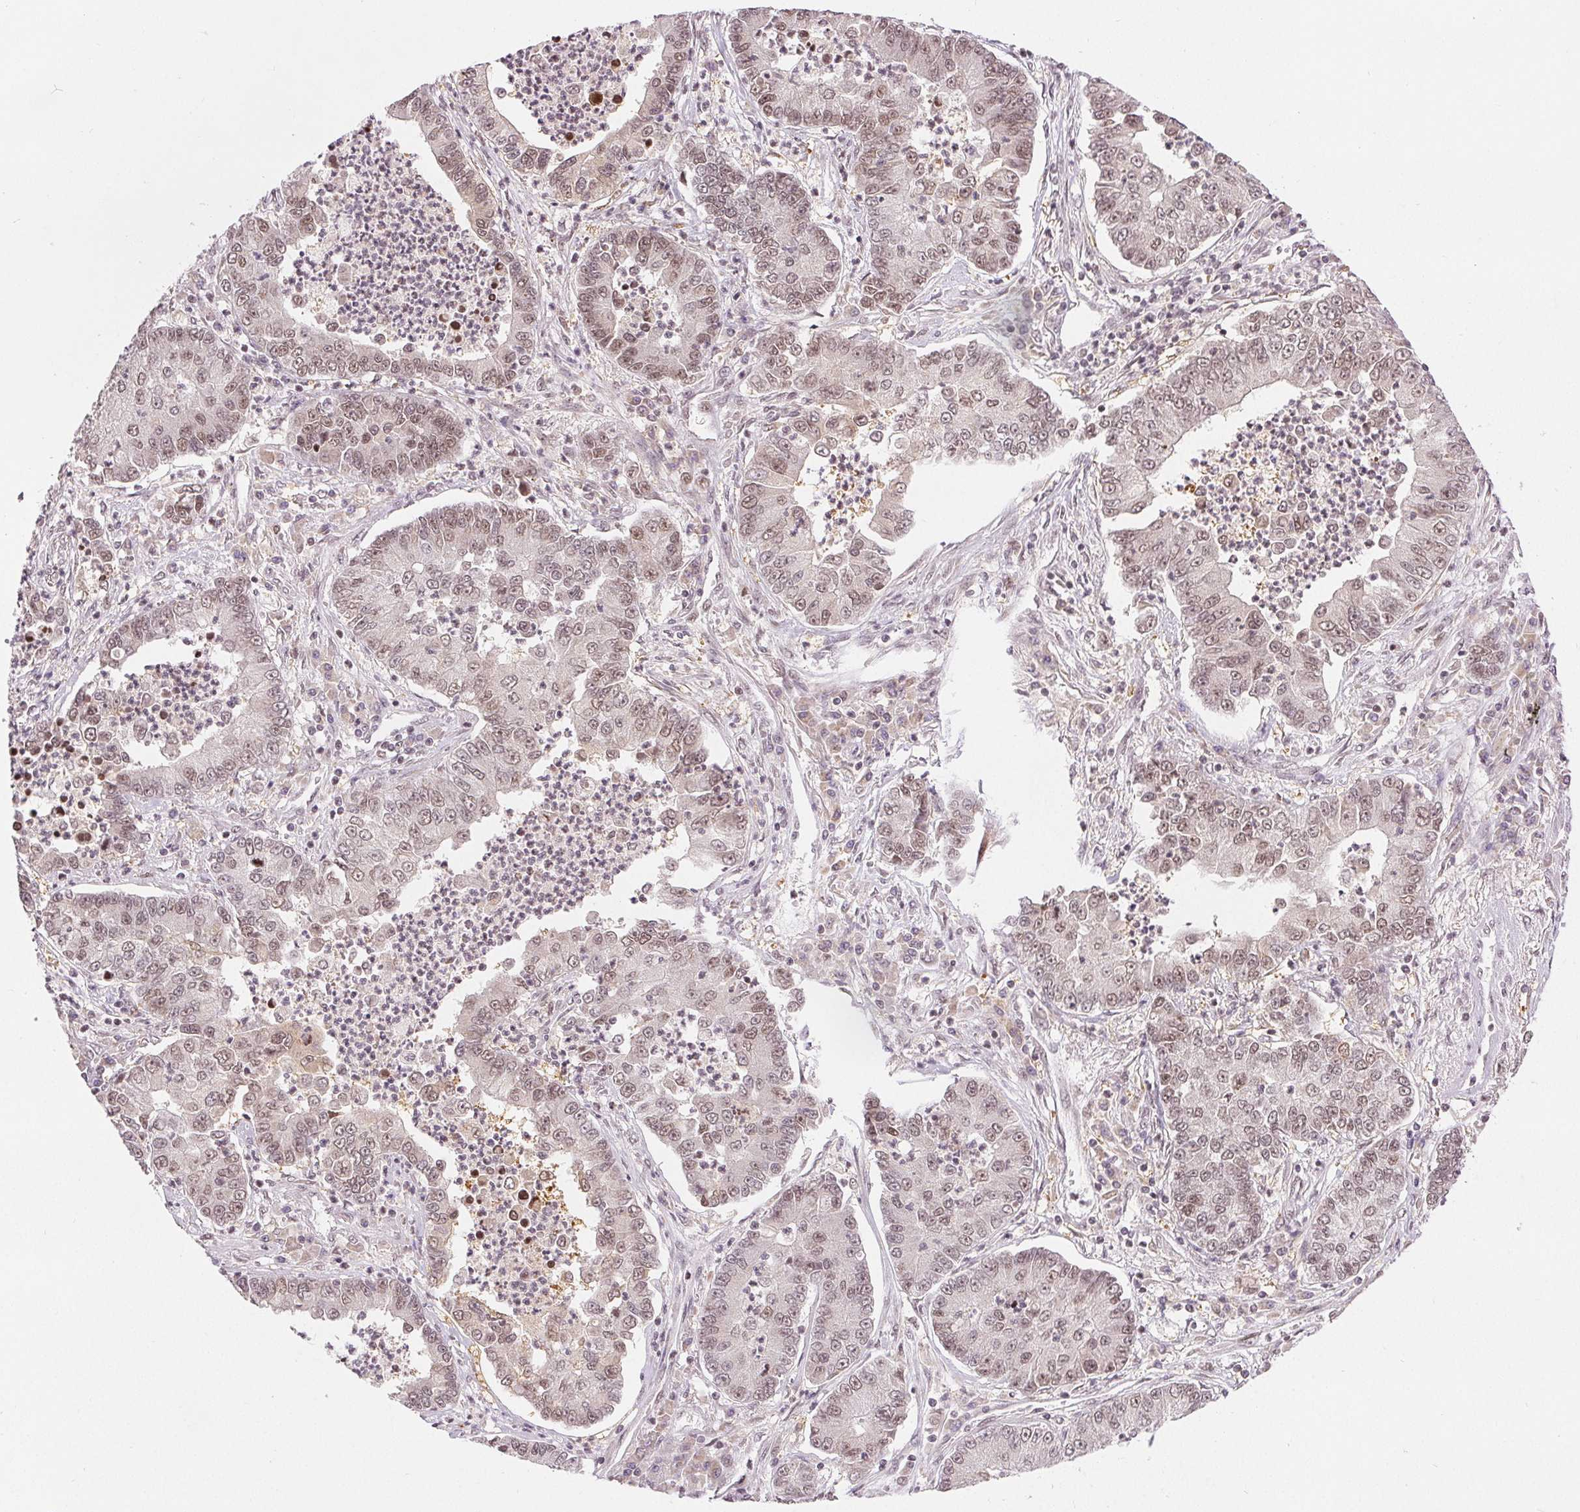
{"staining": {"intensity": "weak", "quantity": "25%-75%", "location": "nuclear"}, "tissue": "lung cancer", "cell_type": "Tumor cells", "image_type": "cancer", "snomed": [{"axis": "morphology", "description": "Adenocarcinoma, NOS"}, {"axis": "topography", "description": "Lung"}], "caption": "Brown immunohistochemical staining in lung cancer (adenocarcinoma) exhibits weak nuclear staining in approximately 25%-75% of tumor cells.", "gene": "DEK", "patient": {"sex": "female", "age": 57}}